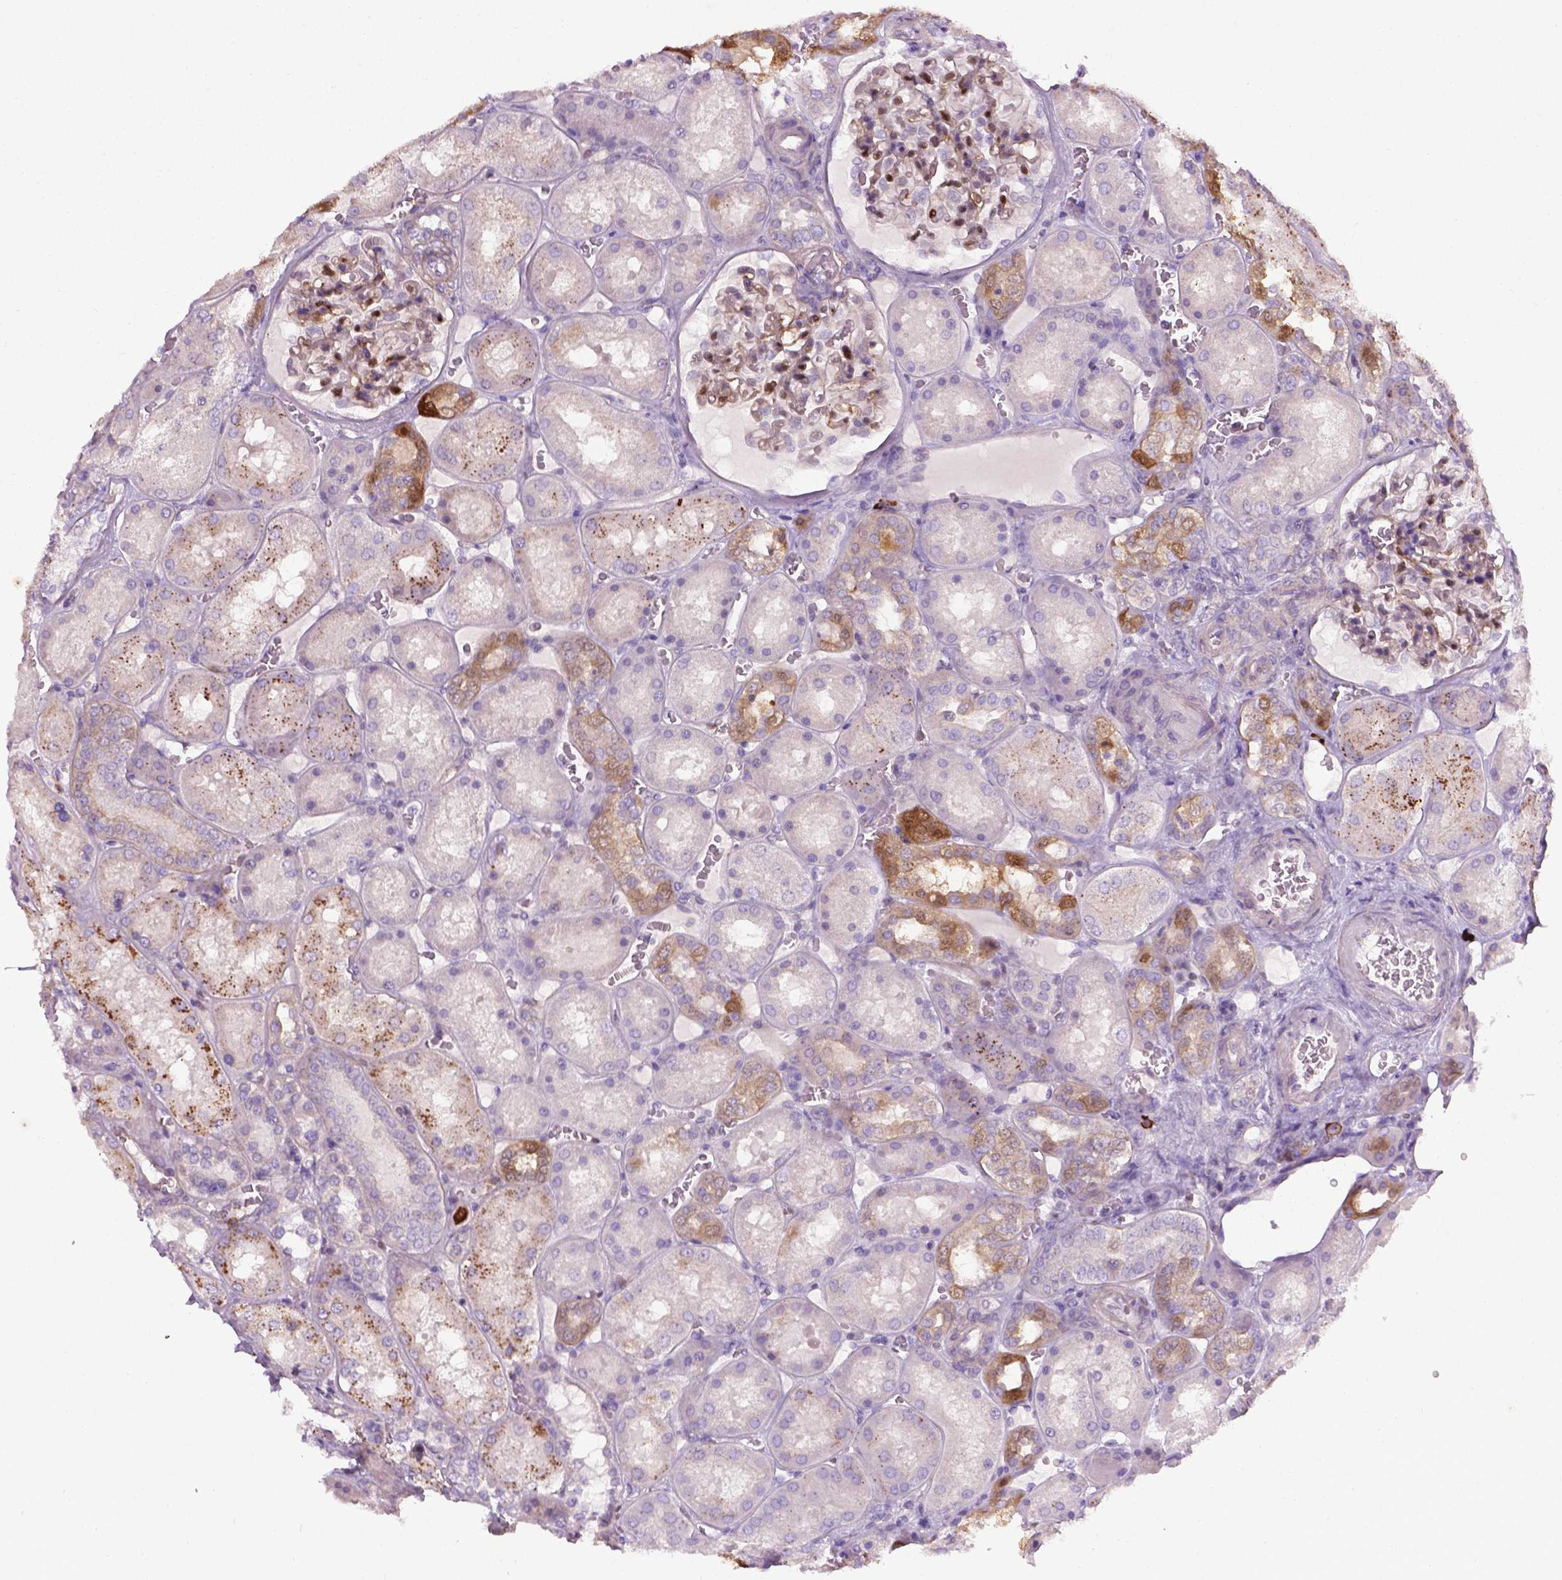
{"staining": {"intensity": "moderate", "quantity": "<25%", "location": "cytoplasmic/membranous,nuclear"}, "tissue": "kidney", "cell_type": "Cells in glomeruli", "image_type": "normal", "snomed": [{"axis": "morphology", "description": "Normal tissue, NOS"}, {"axis": "topography", "description": "Kidney"}], "caption": "Human kidney stained with a brown dye shows moderate cytoplasmic/membranous,nuclear positive positivity in approximately <25% of cells in glomeruli.", "gene": "SPECC1L", "patient": {"sex": "male", "age": 73}}